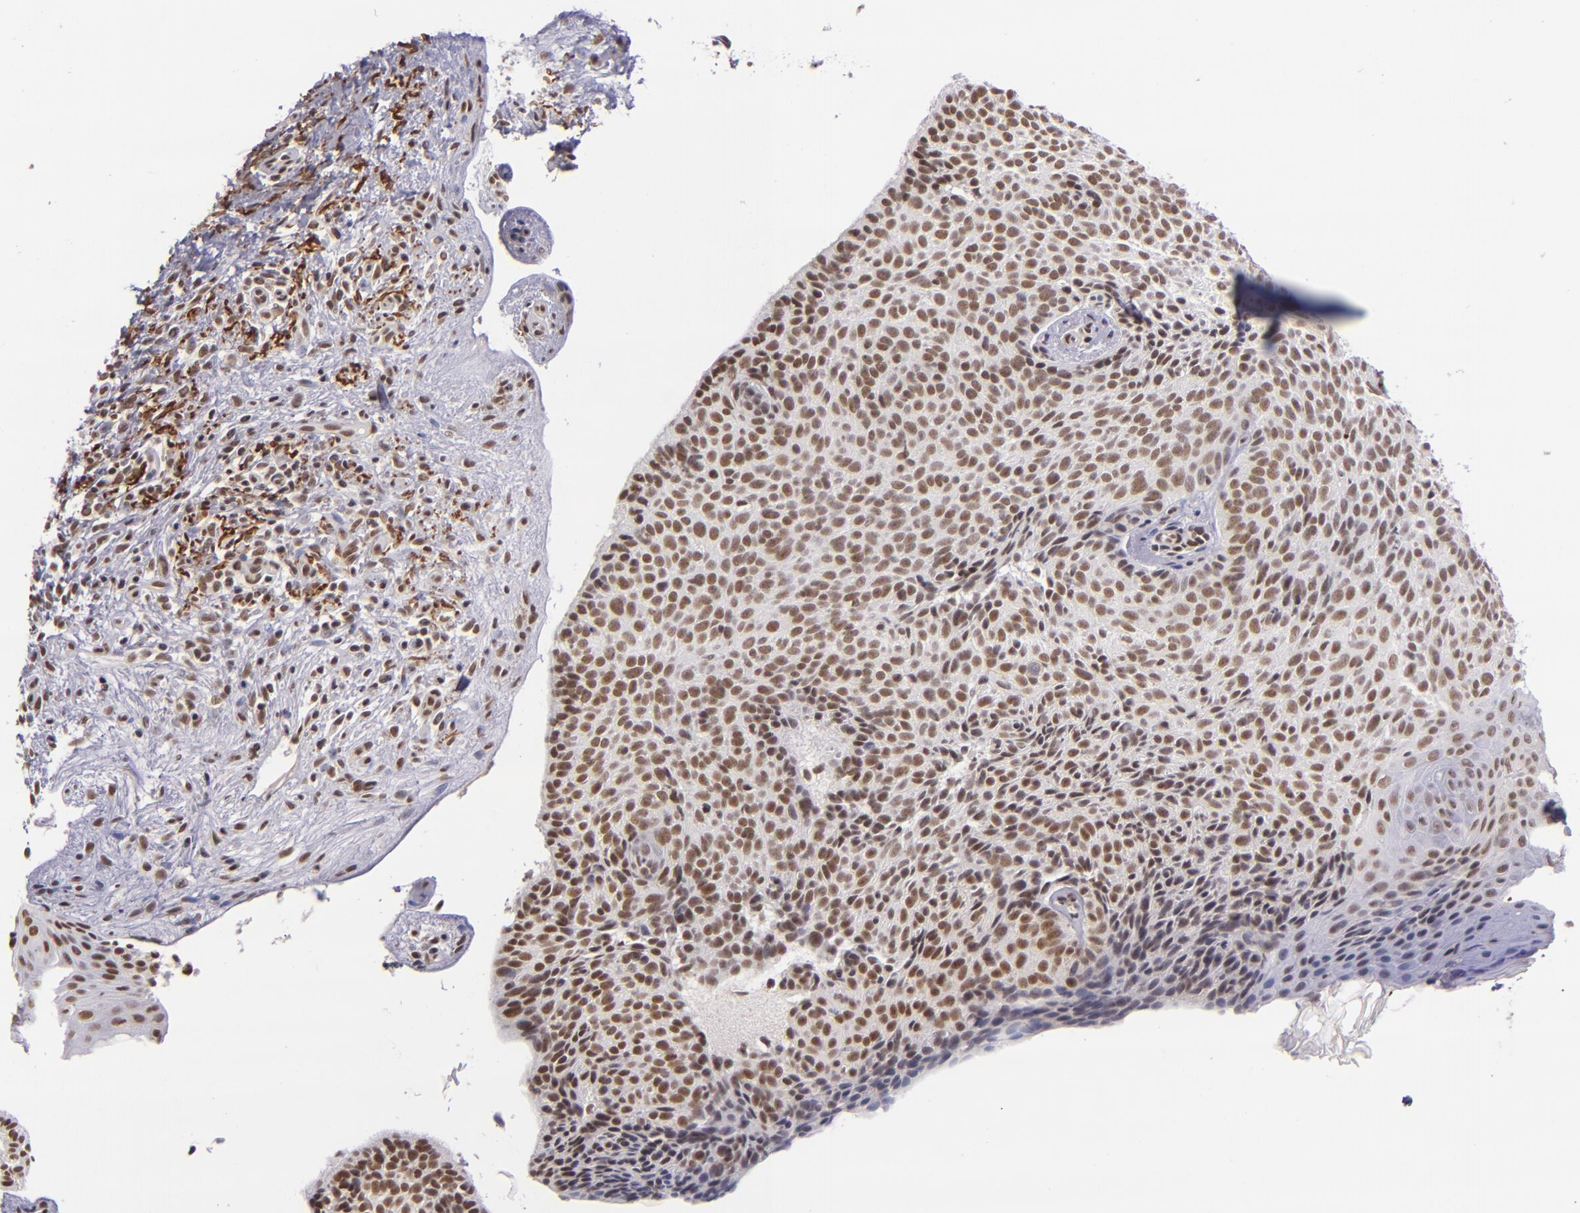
{"staining": {"intensity": "moderate", "quantity": ">75%", "location": "nuclear"}, "tissue": "skin cancer", "cell_type": "Tumor cells", "image_type": "cancer", "snomed": [{"axis": "morphology", "description": "Basal cell carcinoma"}, {"axis": "topography", "description": "Skin"}], "caption": "Basal cell carcinoma (skin) stained with DAB (3,3'-diaminobenzidine) IHC demonstrates medium levels of moderate nuclear expression in approximately >75% of tumor cells. (DAB (3,3'-diaminobenzidine) = brown stain, brightfield microscopy at high magnification).", "gene": "ZNF148", "patient": {"sex": "female", "age": 78}}